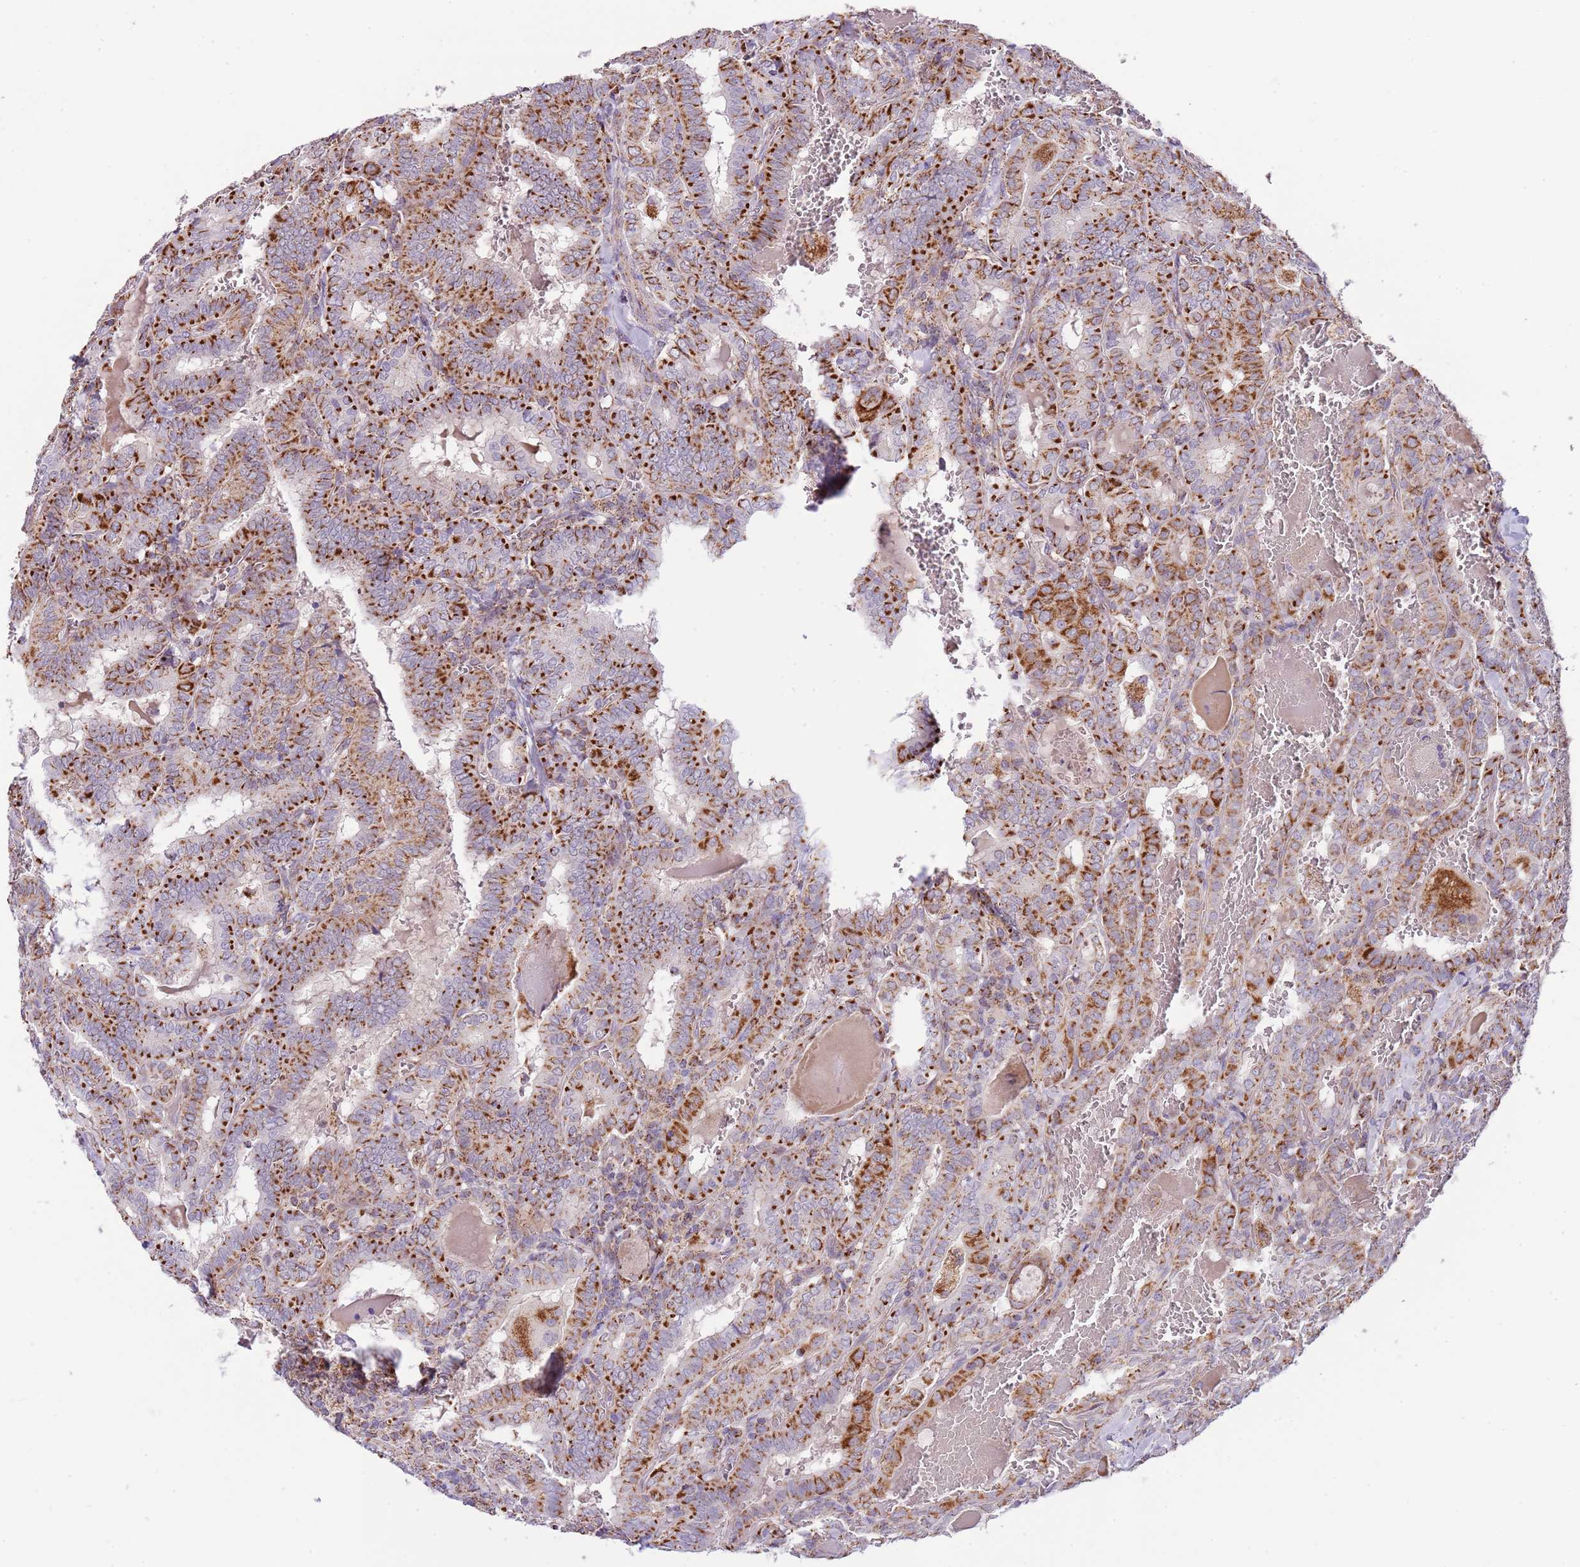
{"staining": {"intensity": "strong", "quantity": ">75%", "location": "cytoplasmic/membranous"}, "tissue": "thyroid cancer", "cell_type": "Tumor cells", "image_type": "cancer", "snomed": [{"axis": "morphology", "description": "Papillary adenocarcinoma, NOS"}, {"axis": "topography", "description": "Thyroid gland"}], "caption": "Immunohistochemistry photomicrograph of neoplastic tissue: thyroid papillary adenocarcinoma stained using immunohistochemistry (IHC) displays high levels of strong protein expression localized specifically in the cytoplasmic/membranous of tumor cells, appearing as a cytoplasmic/membranous brown color.", "gene": "LHX6", "patient": {"sex": "female", "age": 72}}